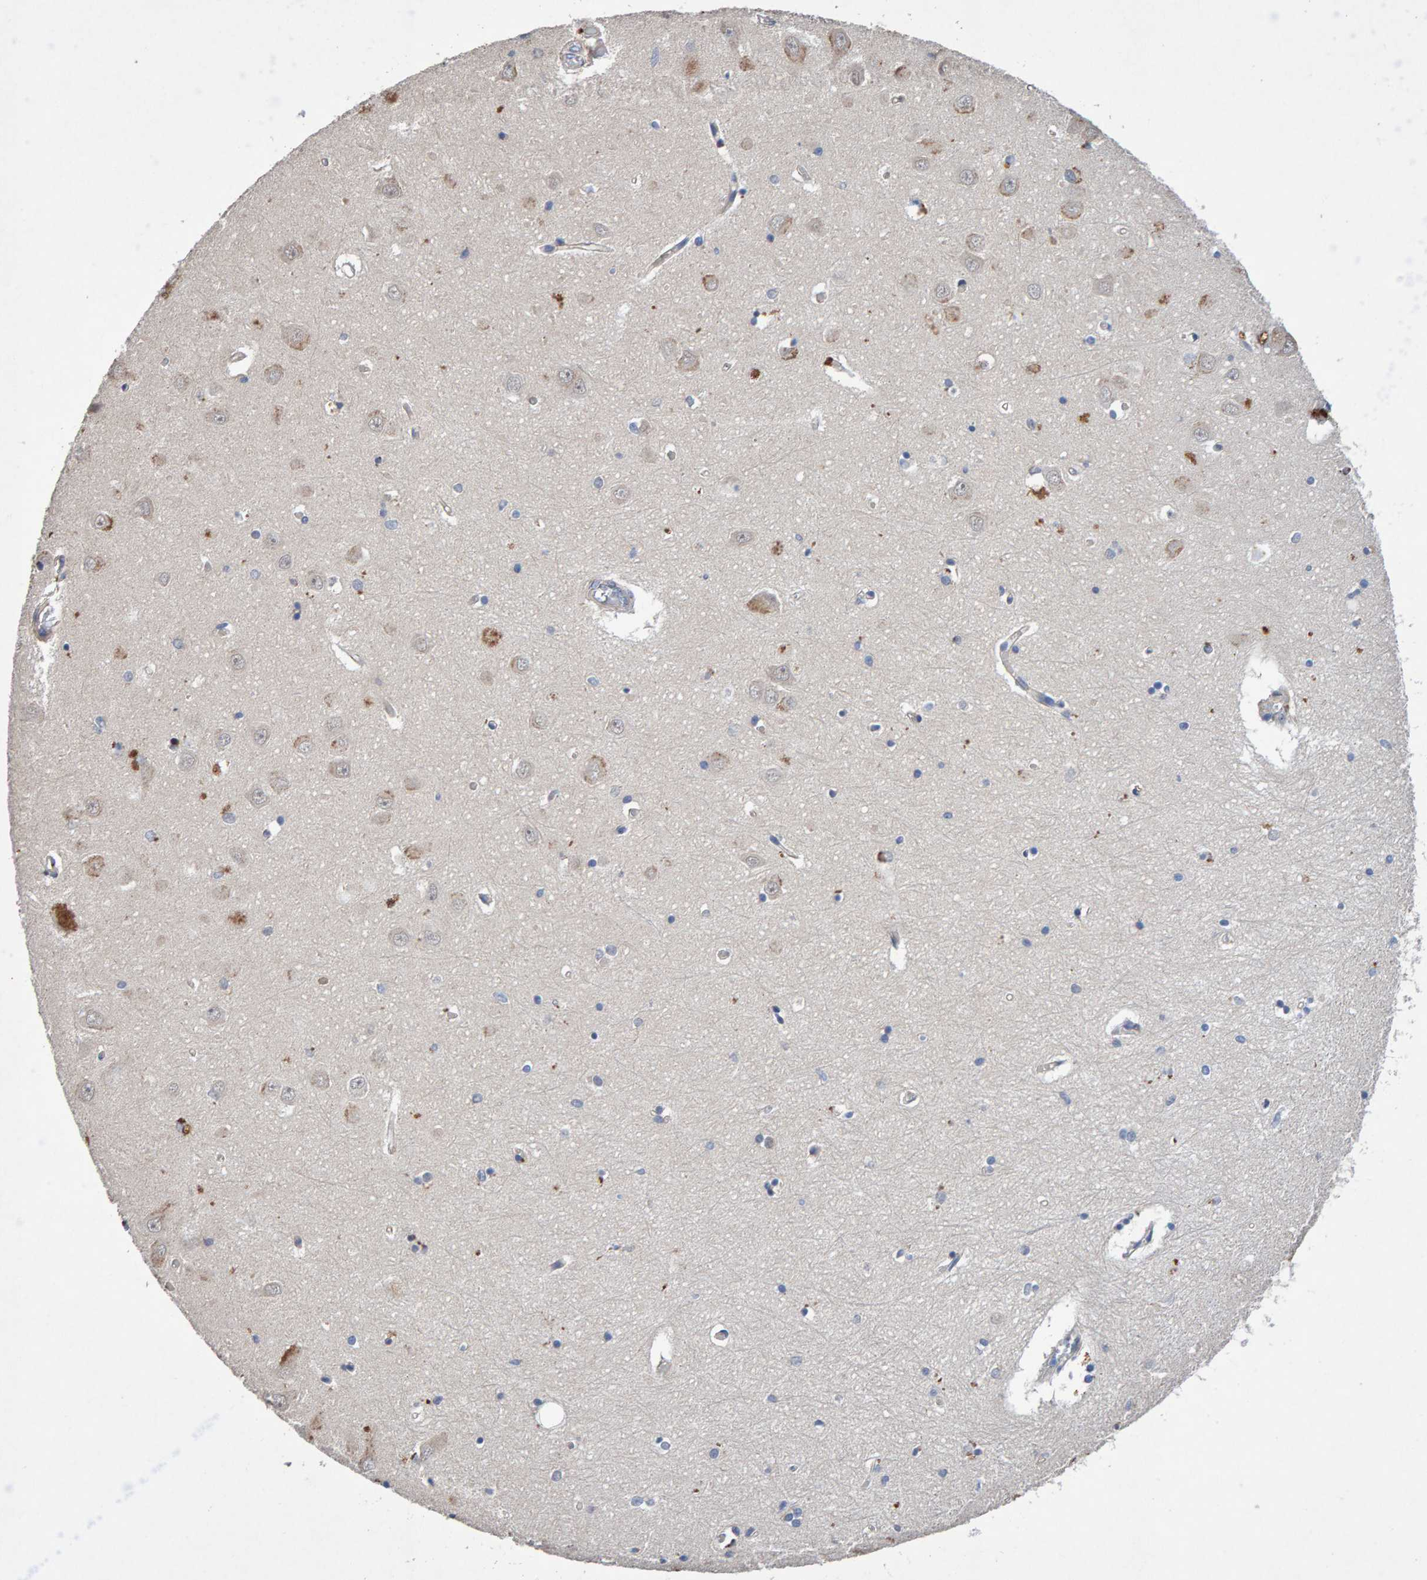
{"staining": {"intensity": "negative", "quantity": "none", "location": "none"}, "tissue": "hippocampus", "cell_type": "Glial cells", "image_type": "normal", "snomed": [{"axis": "morphology", "description": "Normal tissue, NOS"}, {"axis": "topography", "description": "Hippocampus"}], "caption": "Immunohistochemistry image of unremarkable hippocampus: human hippocampus stained with DAB (3,3'-diaminobenzidine) shows no significant protein staining in glial cells.", "gene": "EFR3A", "patient": {"sex": "male", "age": 70}}